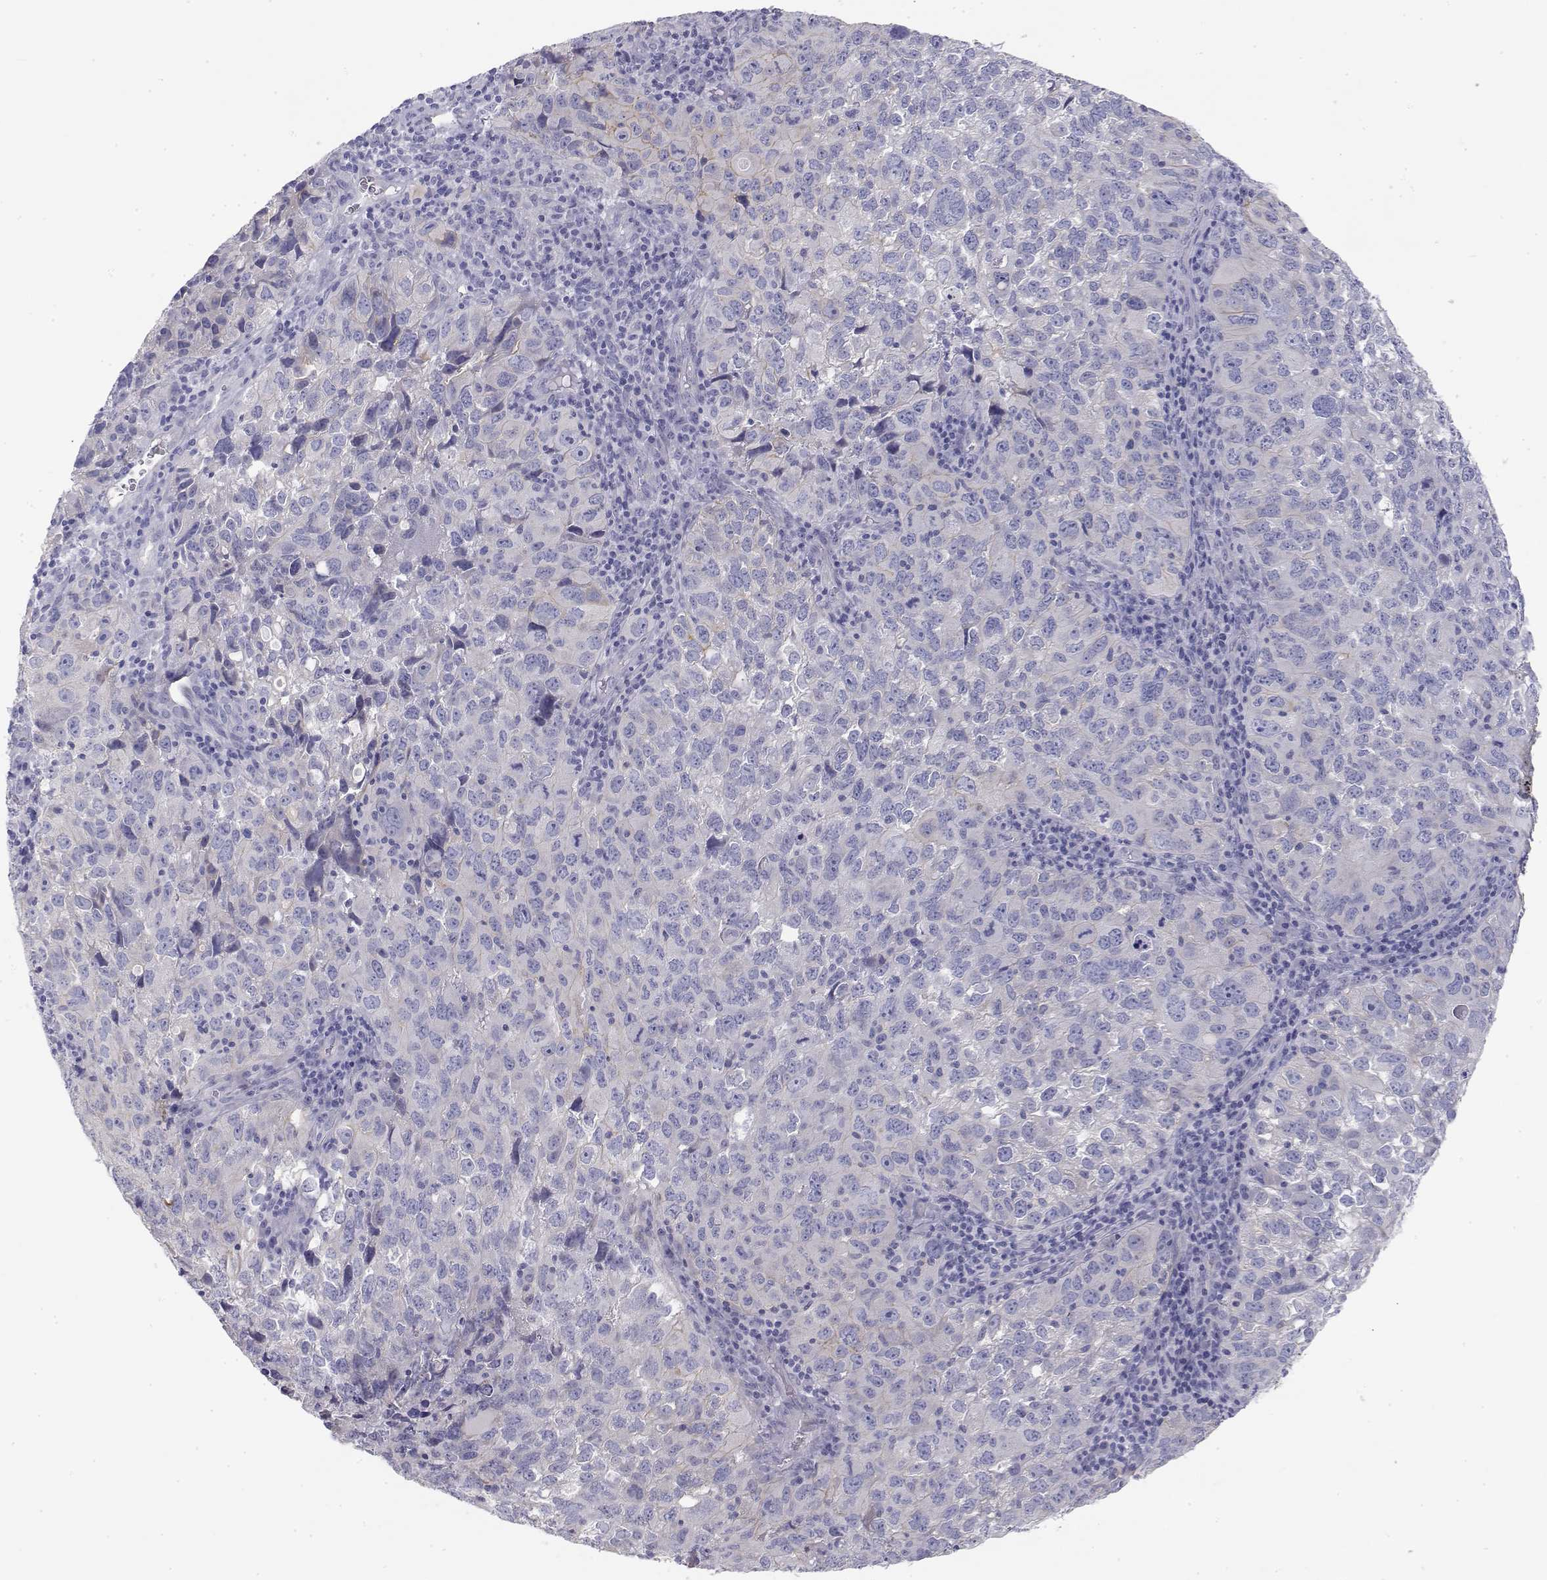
{"staining": {"intensity": "negative", "quantity": "none", "location": "none"}, "tissue": "cervical cancer", "cell_type": "Tumor cells", "image_type": "cancer", "snomed": [{"axis": "morphology", "description": "Squamous cell carcinoma, NOS"}, {"axis": "topography", "description": "Cervix"}], "caption": "Photomicrograph shows no significant protein staining in tumor cells of cervical squamous cell carcinoma.", "gene": "MISP", "patient": {"sex": "female", "age": 55}}